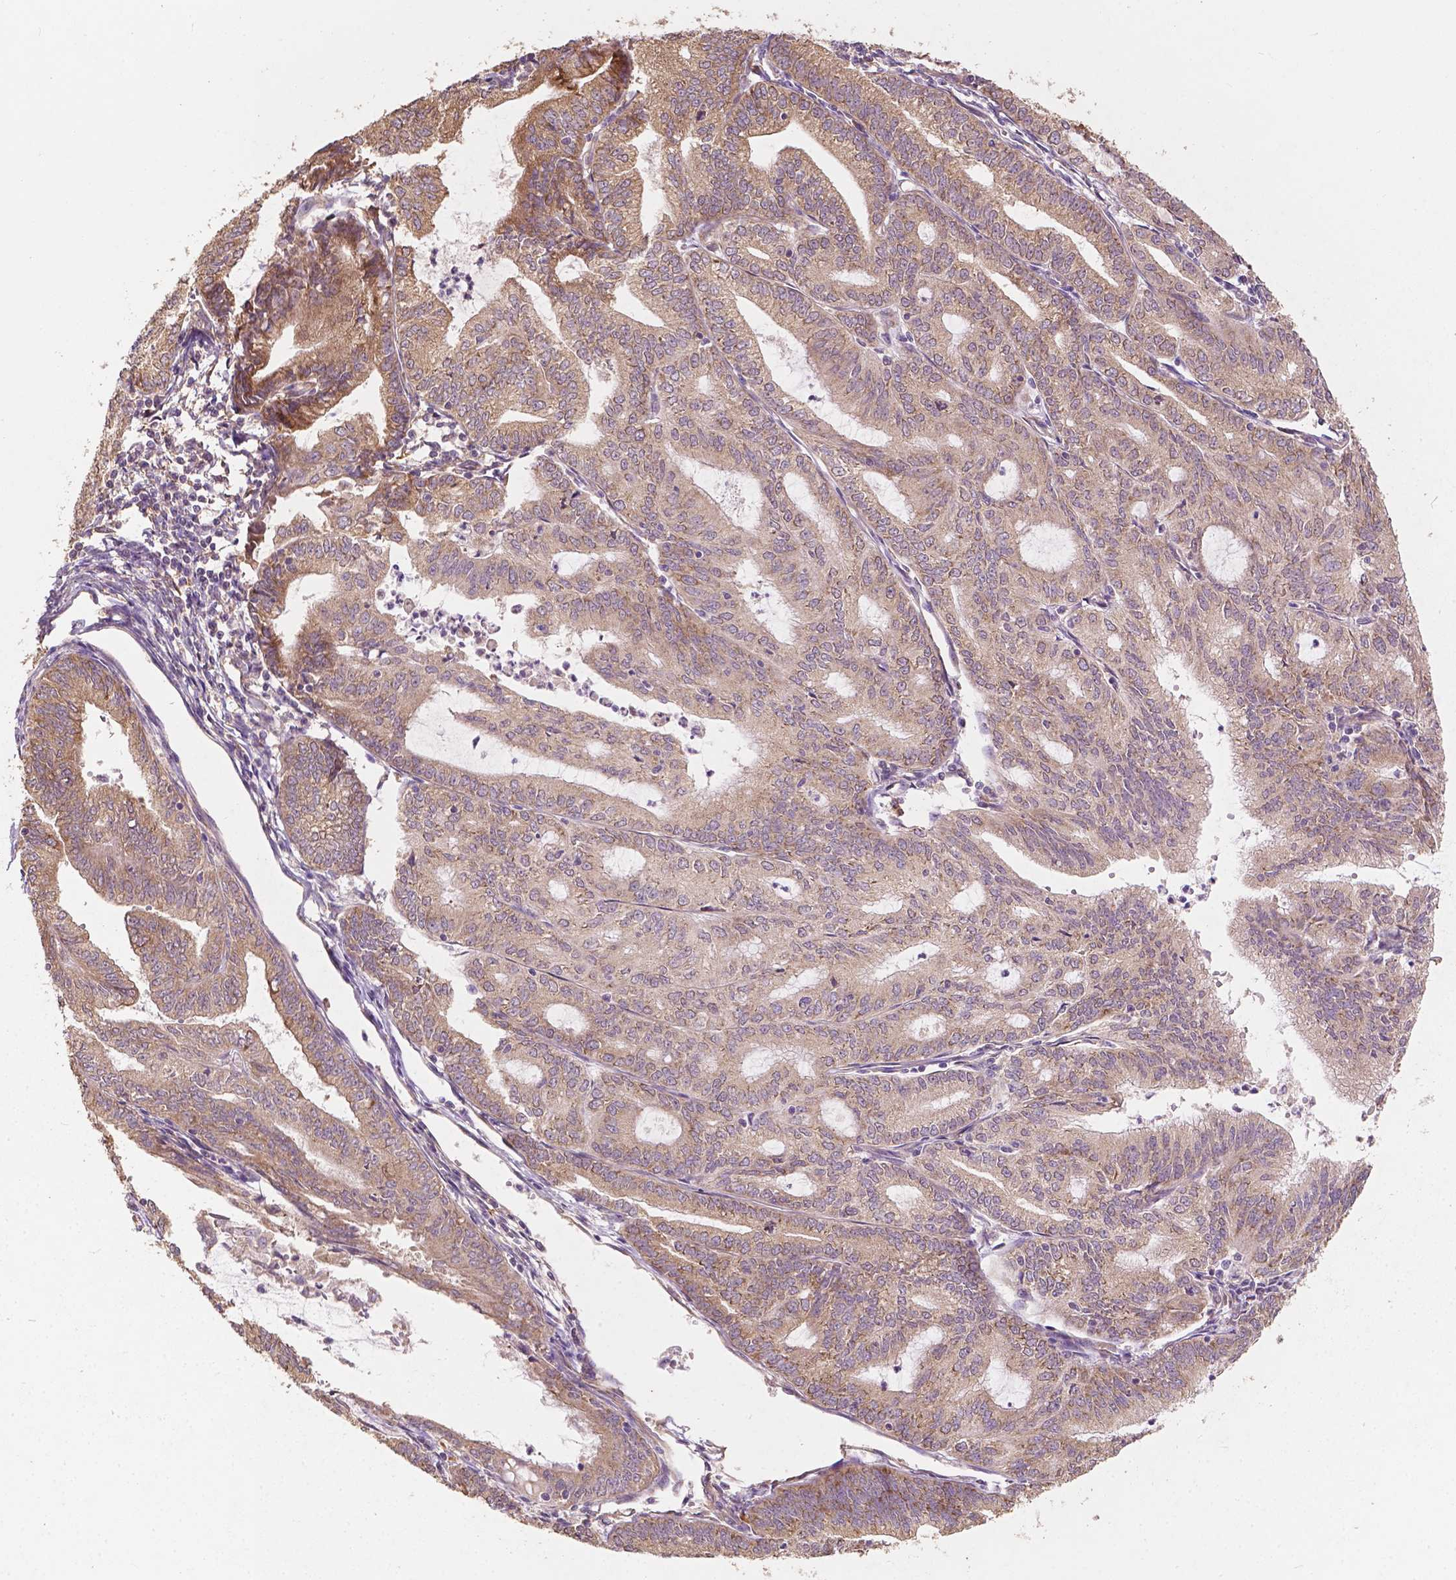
{"staining": {"intensity": "moderate", "quantity": "25%-75%", "location": "cytoplasmic/membranous"}, "tissue": "endometrial cancer", "cell_type": "Tumor cells", "image_type": "cancer", "snomed": [{"axis": "morphology", "description": "Adenocarcinoma, NOS"}, {"axis": "topography", "description": "Endometrium"}], "caption": "Endometrial cancer (adenocarcinoma) stained with DAB (3,3'-diaminobenzidine) IHC reveals medium levels of moderate cytoplasmic/membranous expression in approximately 25%-75% of tumor cells. Nuclei are stained in blue.", "gene": "G3BP1", "patient": {"sex": "female", "age": 70}}